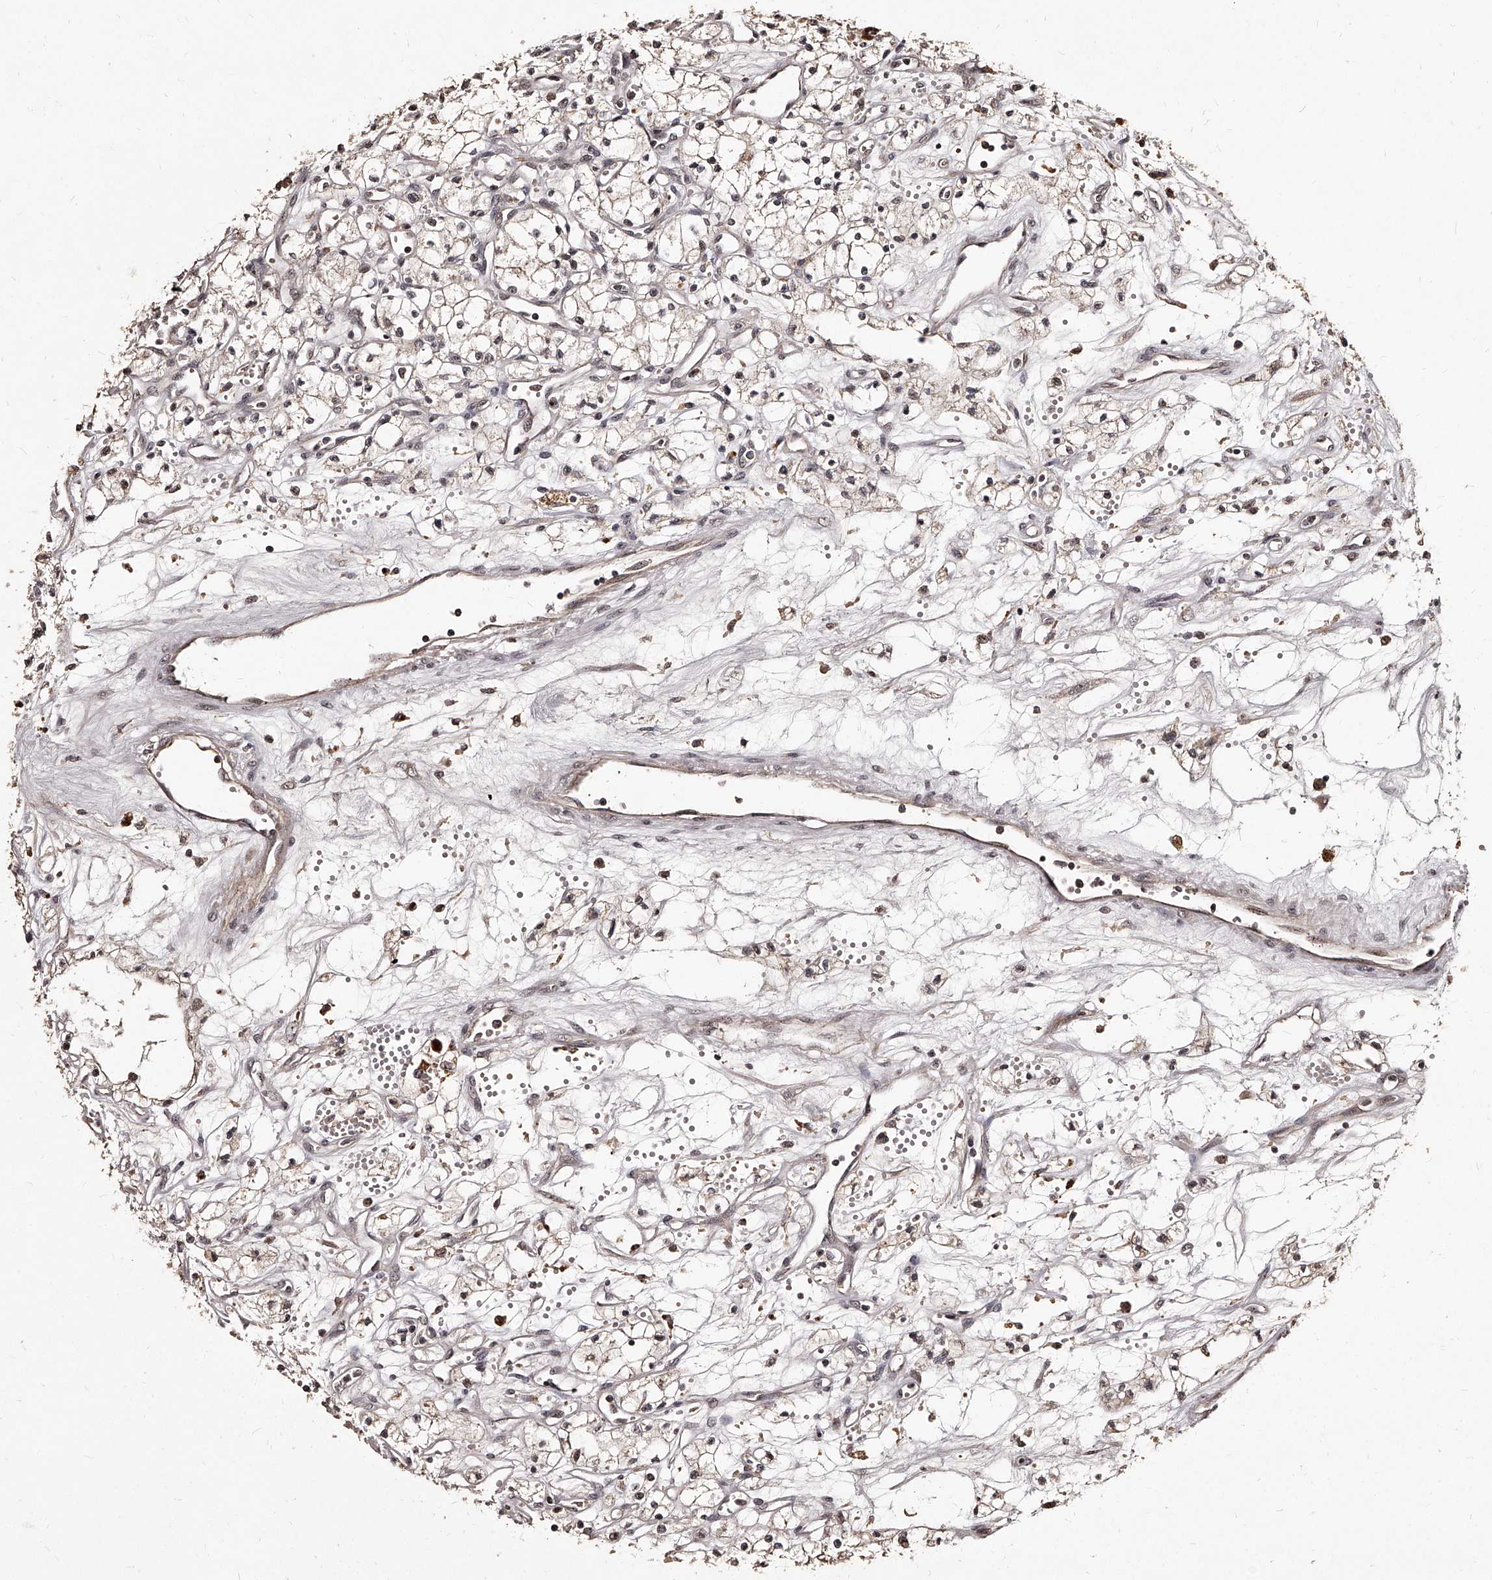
{"staining": {"intensity": "weak", "quantity": ">75%", "location": "cytoplasmic/membranous,nuclear"}, "tissue": "renal cancer", "cell_type": "Tumor cells", "image_type": "cancer", "snomed": [{"axis": "morphology", "description": "Adenocarcinoma, NOS"}, {"axis": "topography", "description": "Kidney"}], "caption": "Protein expression analysis of human adenocarcinoma (renal) reveals weak cytoplasmic/membranous and nuclear staining in approximately >75% of tumor cells. The staining was performed using DAB, with brown indicating positive protein expression. Nuclei are stained blue with hematoxylin.", "gene": "TSHR", "patient": {"sex": "male", "age": 59}}